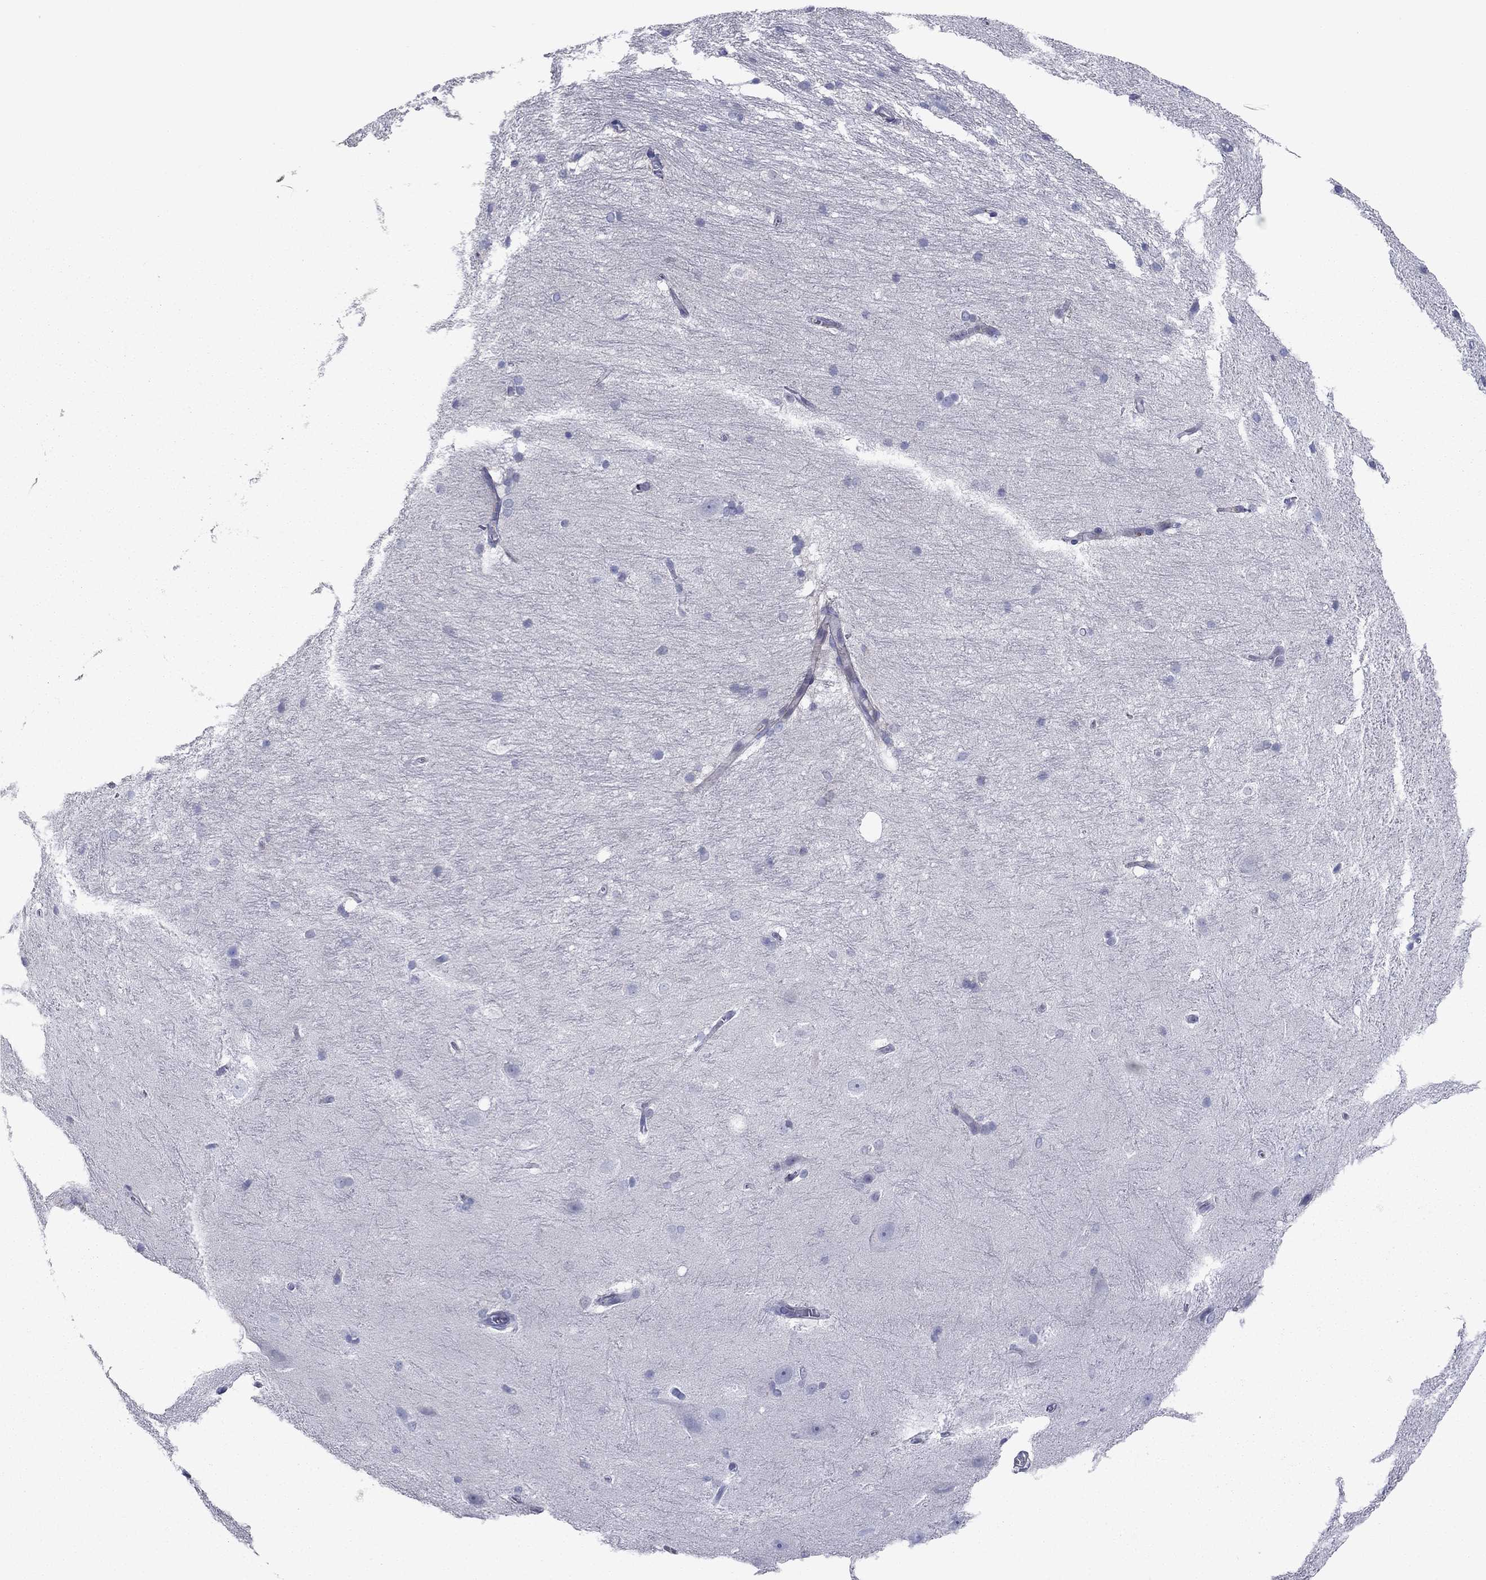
{"staining": {"intensity": "negative", "quantity": "none", "location": "none"}, "tissue": "hippocampus", "cell_type": "Glial cells", "image_type": "normal", "snomed": [{"axis": "morphology", "description": "Normal tissue, NOS"}, {"axis": "topography", "description": "Cerebral cortex"}, {"axis": "topography", "description": "Hippocampus"}], "caption": "High power microscopy micrograph of an immunohistochemistry (IHC) photomicrograph of benign hippocampus, revealing no significant positivity in glial cells. (DAB immunohistochemistry (IHC) with hematoxylin counter stain).", "gene": "HPX", "patient": {"sex": "female", "age": 19}}